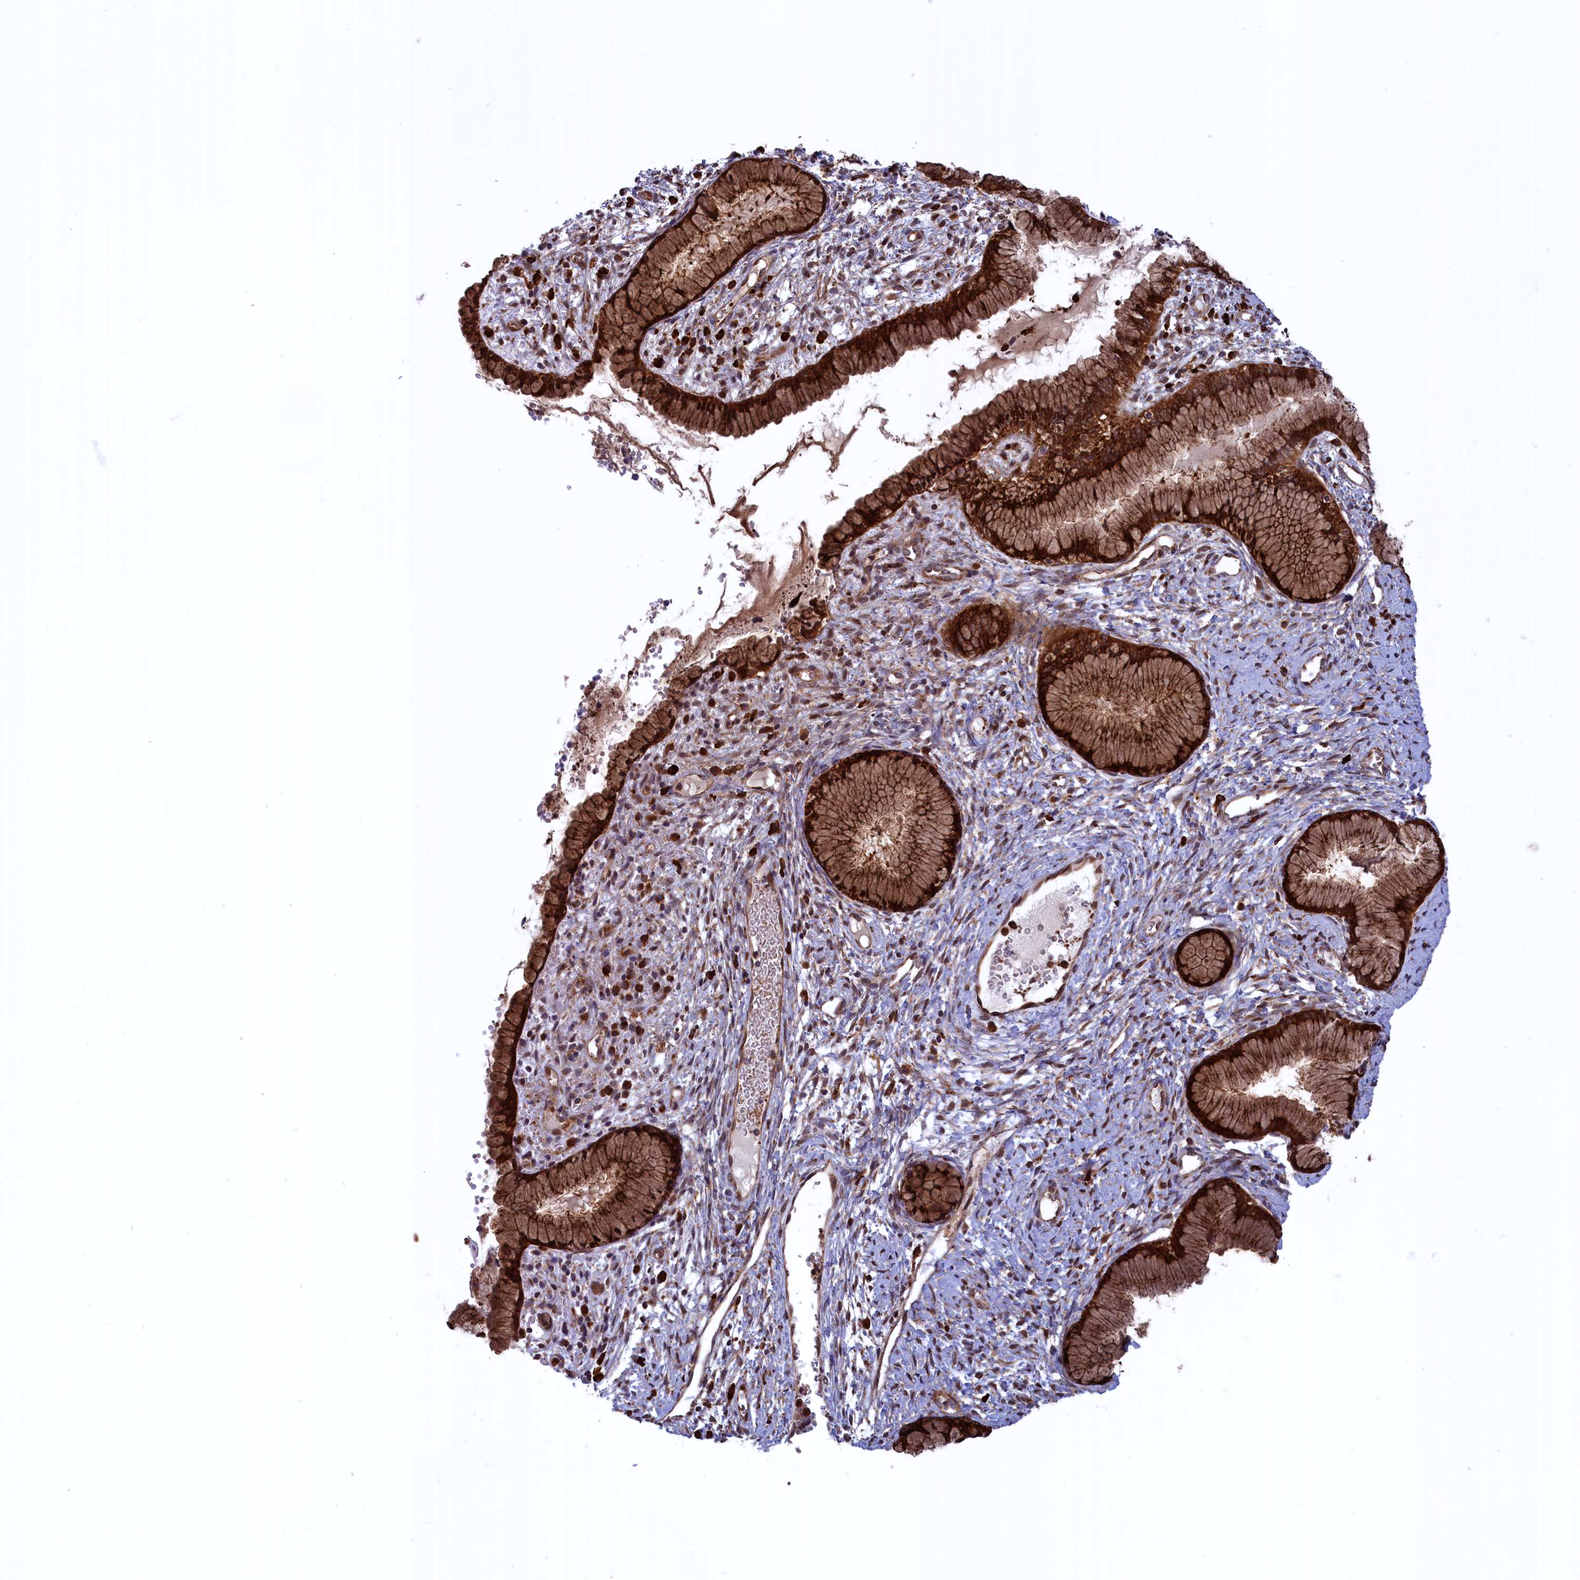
{"staining": {"intensity": "strong", "quantity": ">75%", "location": "cytoplasmic/membranous,nuclear"}, "tissue": "cervix", "cell_type": "Glandular cells", "image_type": "normal", "snomed": [{"axis": "morphology", "description": "Normal tissue, NOS"}, {"axis": "topography", "description": "Cervix"}], "caption": "Human cervix stained with a brown dye shows strong cytoplasmic/membranous,nuclear positive staining in approximately >75% of glandular cells.", "gene": "PLA2G4C", "patient": {"sex": "female", "age": 42}}